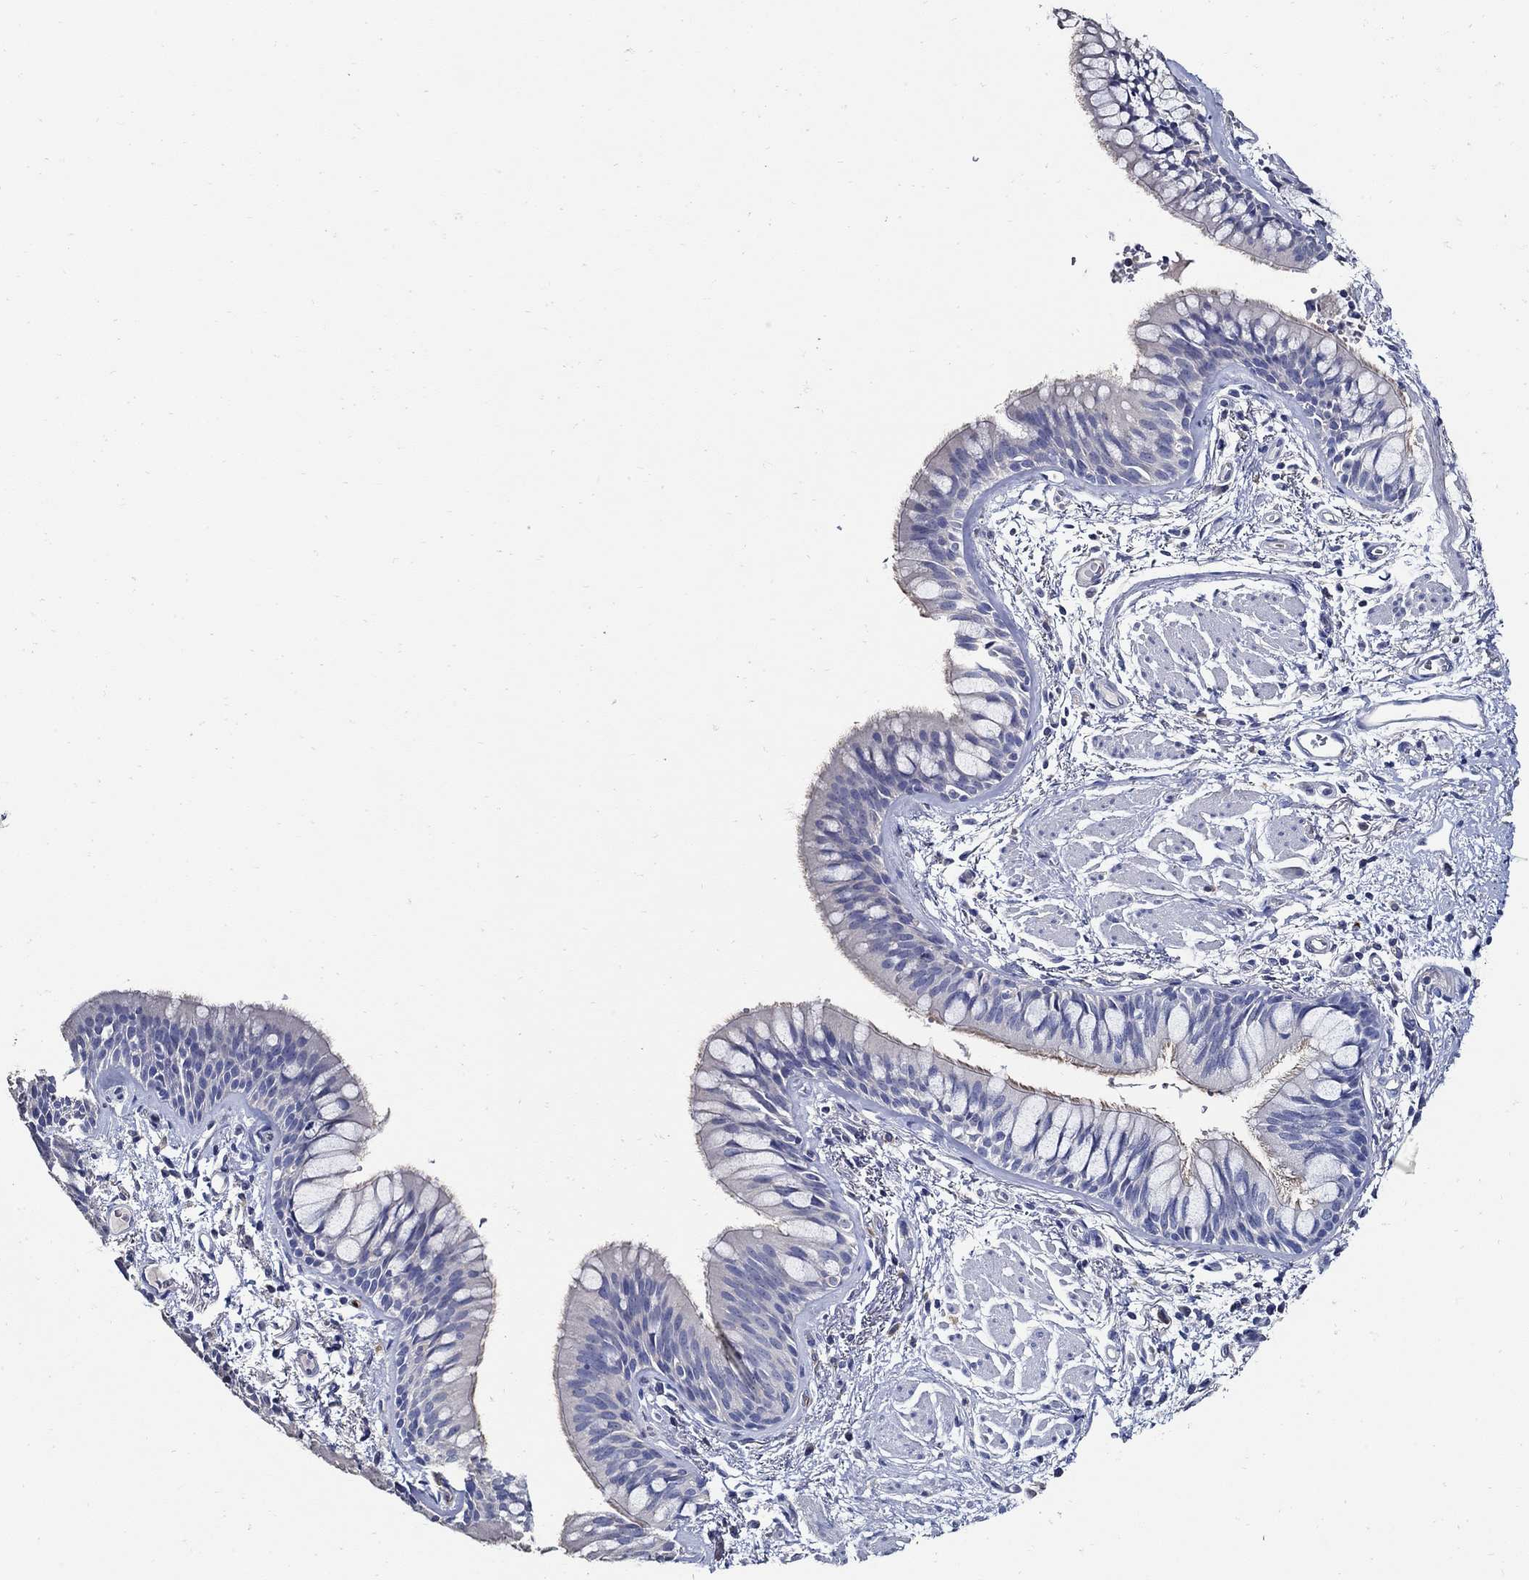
{"staining": {"intensity": "weak", "quantity": "<25%", "location": "cytoplasmic/membranous"}, "tissue": "bronchus", "cell_type": "Respiratory epithelial cells", "image_type": "normal", "snomed": [{"axis": "morphology", "description": "Normal tissue, NOS"}, {"axis": "topography", "description": "Bronchus"}, {"axis": "topography", "description": "Lung"}], "caption": "An immunohistochemistry (IHC) histopathology image of unremarkable bronchus is shown. There is no staining in respiratory epithelial cells of bronchus.", "gene": "PRX", "patient": {"sex": "female", "age": 57}}